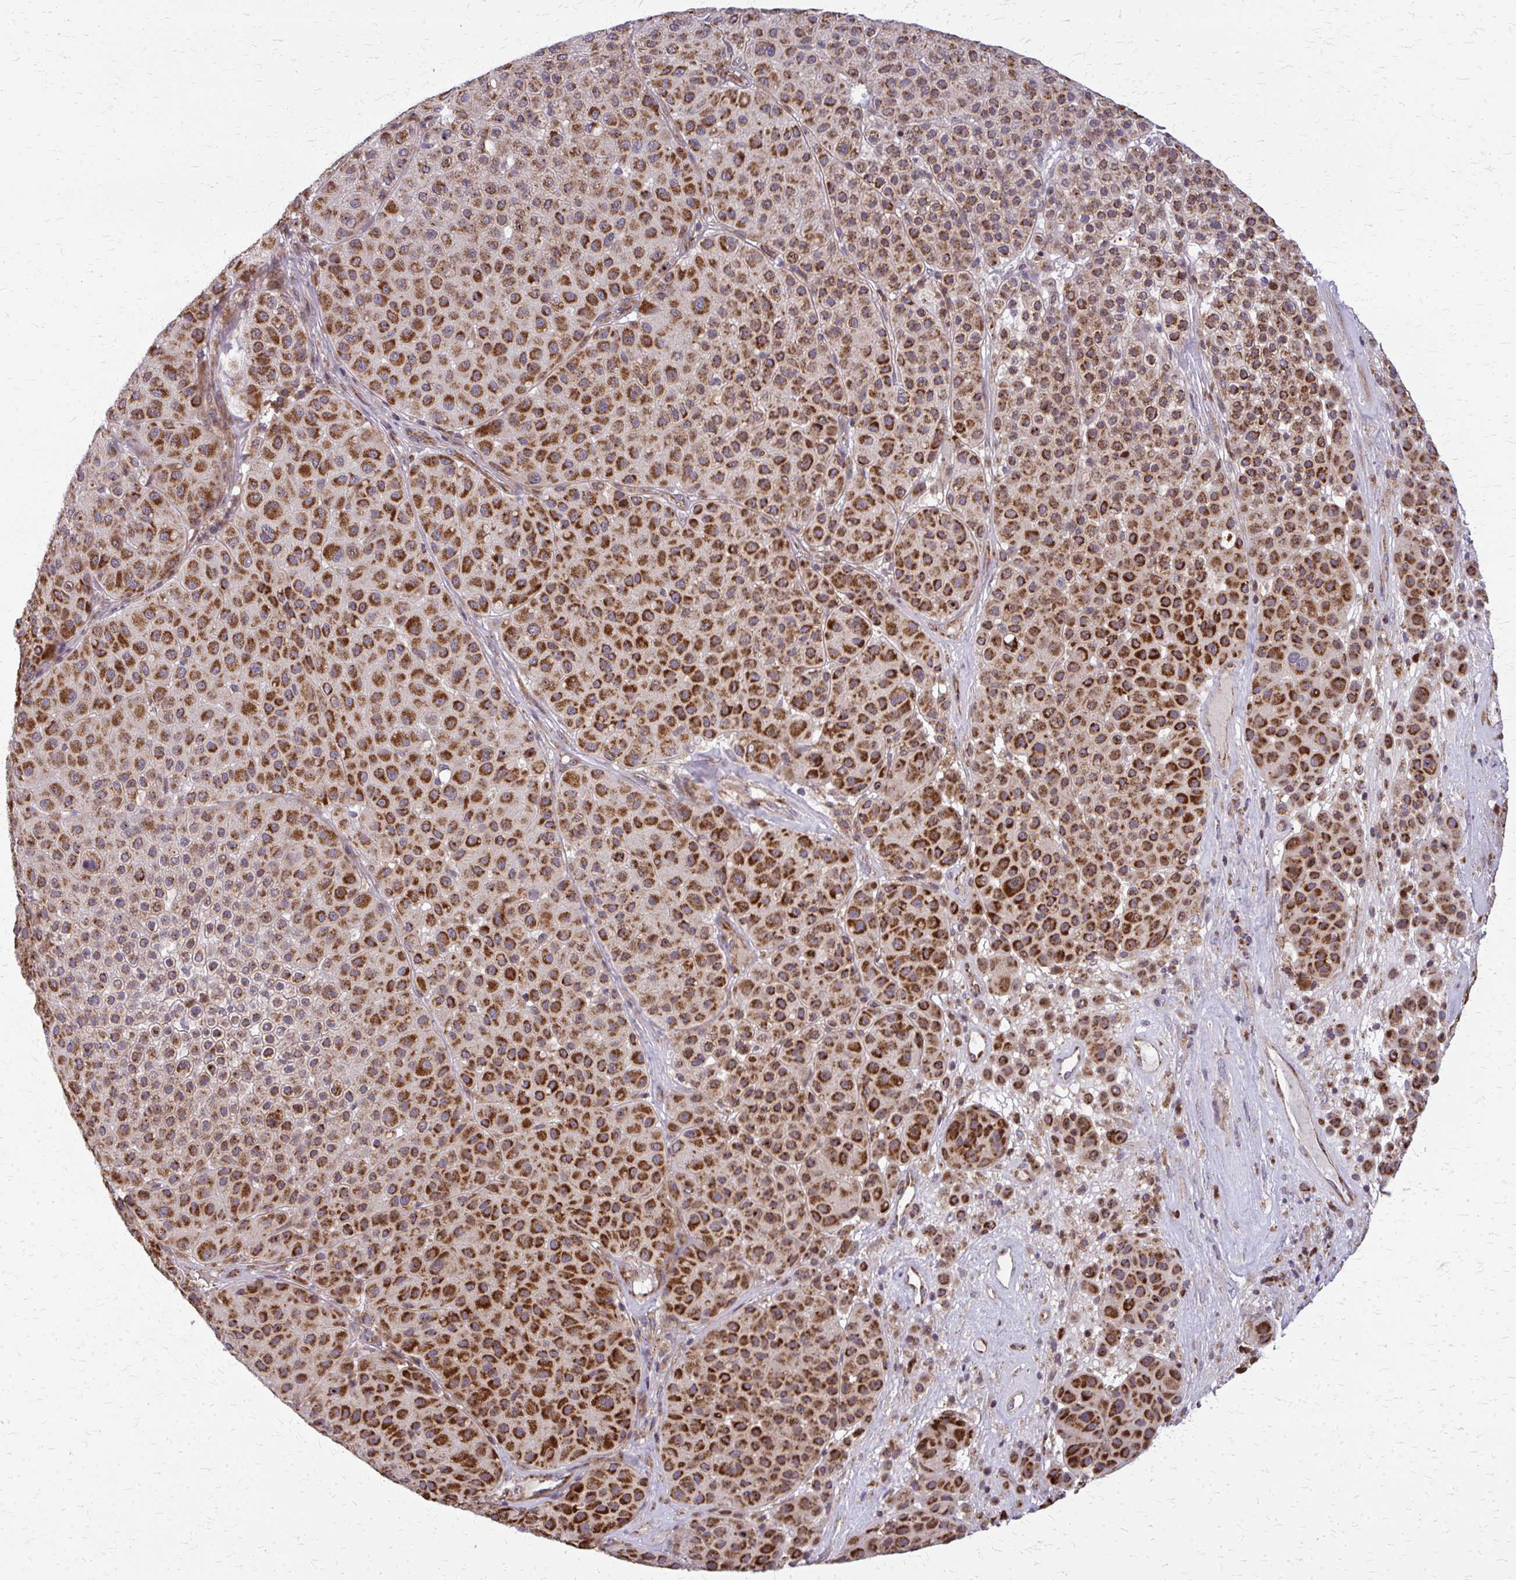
{"staining": {"intensity": "strong", "quantity": ">75%", "location": "cytoplasmic/membranous"}, "tissue": "melanoma", "cell_type": "Tumor cells", "image_type": "cancer", "snomed": [{"axis": "morphology", "description": "Malignant melanoma, Metastatic site"}, {"axis": "topography", "description": "Smooth muscle"}], "caption": "Melanoma tissue shows strong cytoplasmic/membranous staining in about >75% of tumor cells (Brightfield microscopy of DAB IHC at high magnification).", "gene": "MCCC1", "patient": {"sex": "male", "age": 41}}